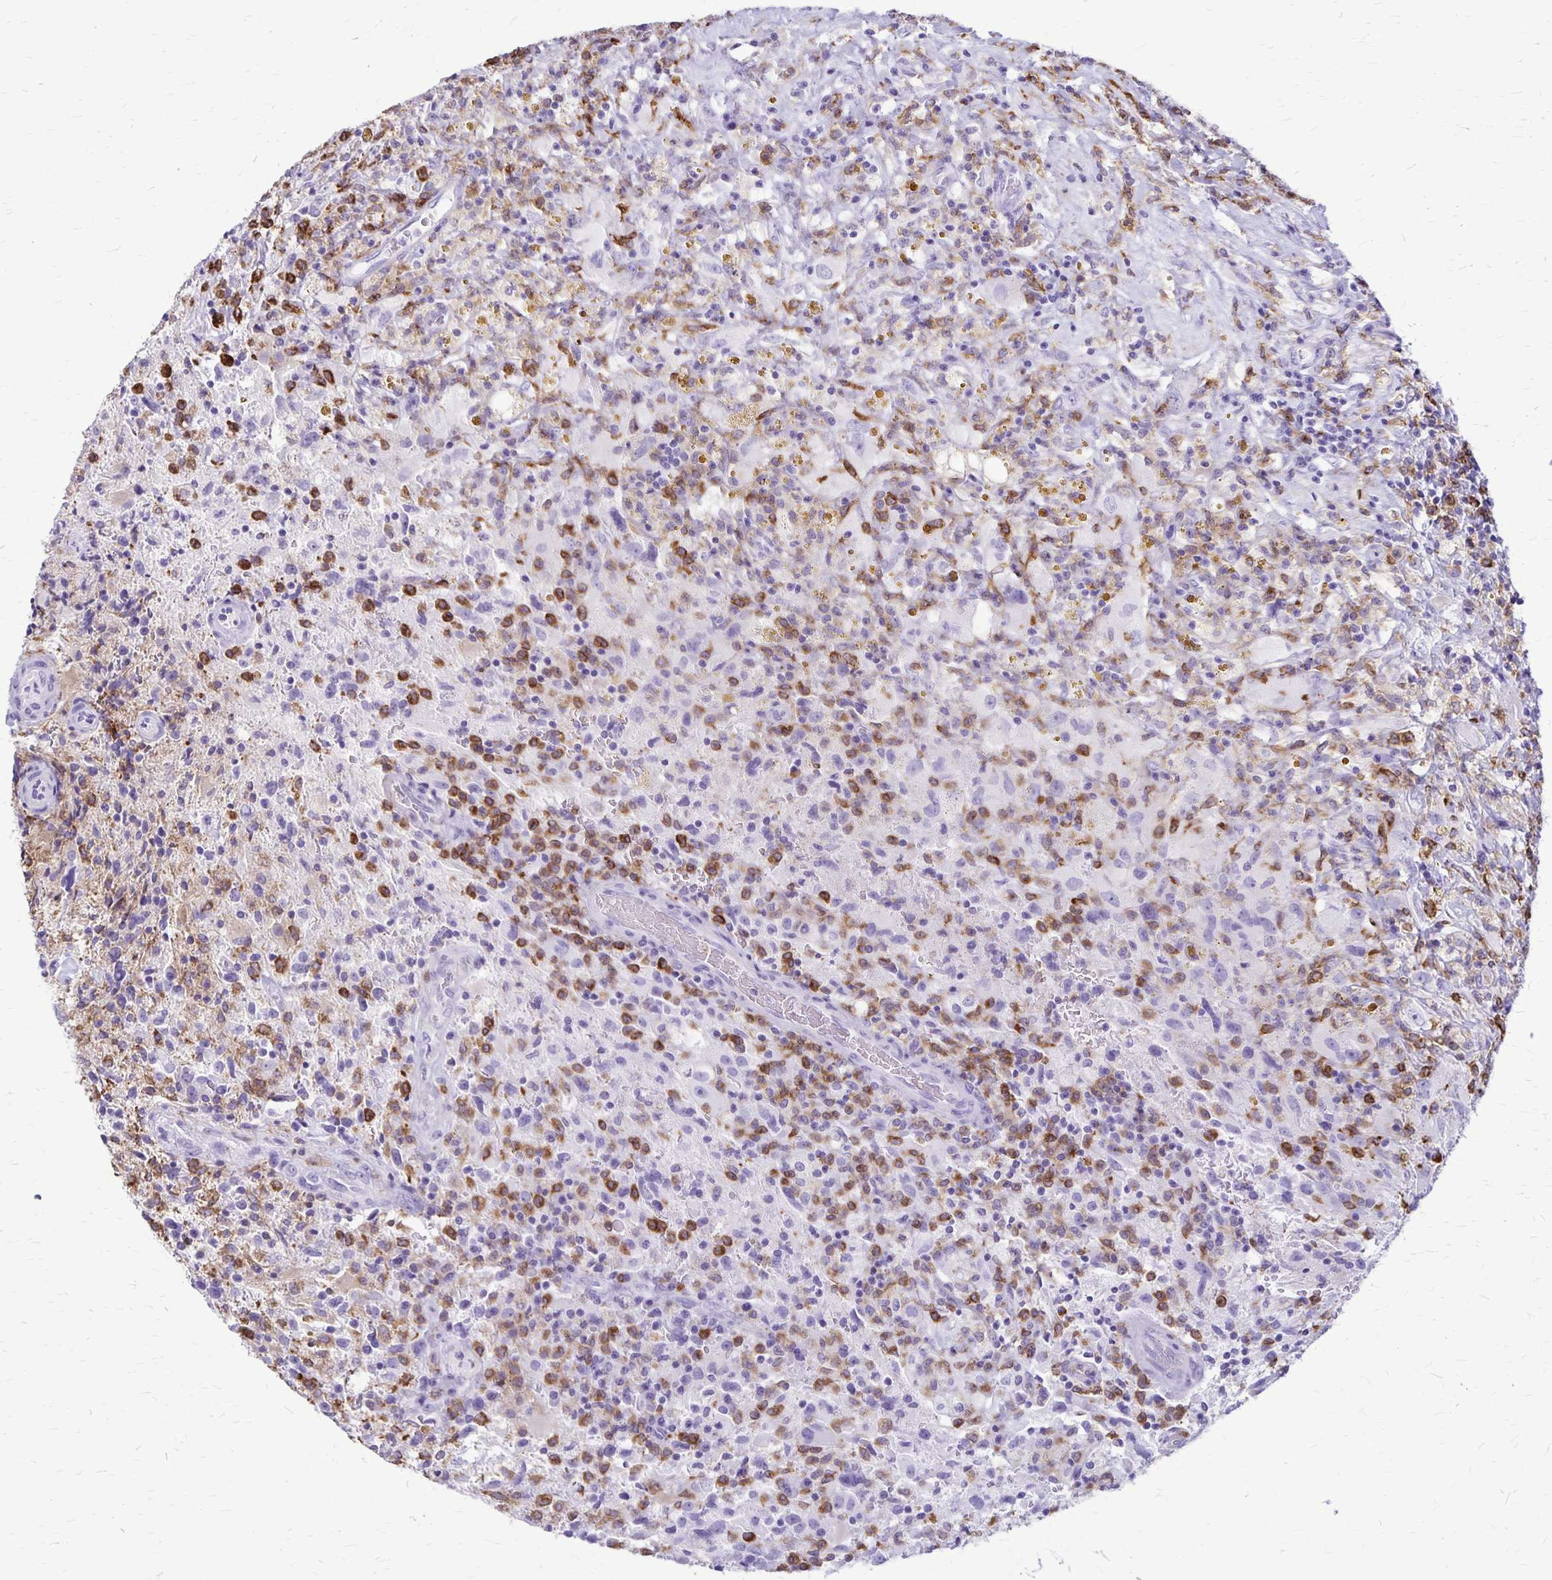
{"staining": {"intensity": "negative", "quantity": "none", "location": "none"}, "tissue": "glioma", "cell_type": "Tumor cells", "image_type": "cancer", "snomed": [{"axis": "morphology", "description": "Glioma, malignant, High grade"}, {"axis": "topography", "description": "Brain"}], "caption": "High power microscopy micrograph of an immunohistochemistry photomicrograph of malignant high-grade glioma, revealing no significant positivity in tumor cells.", "gene": "RTN1", "patient": {"sex": "male", "age": 68}}